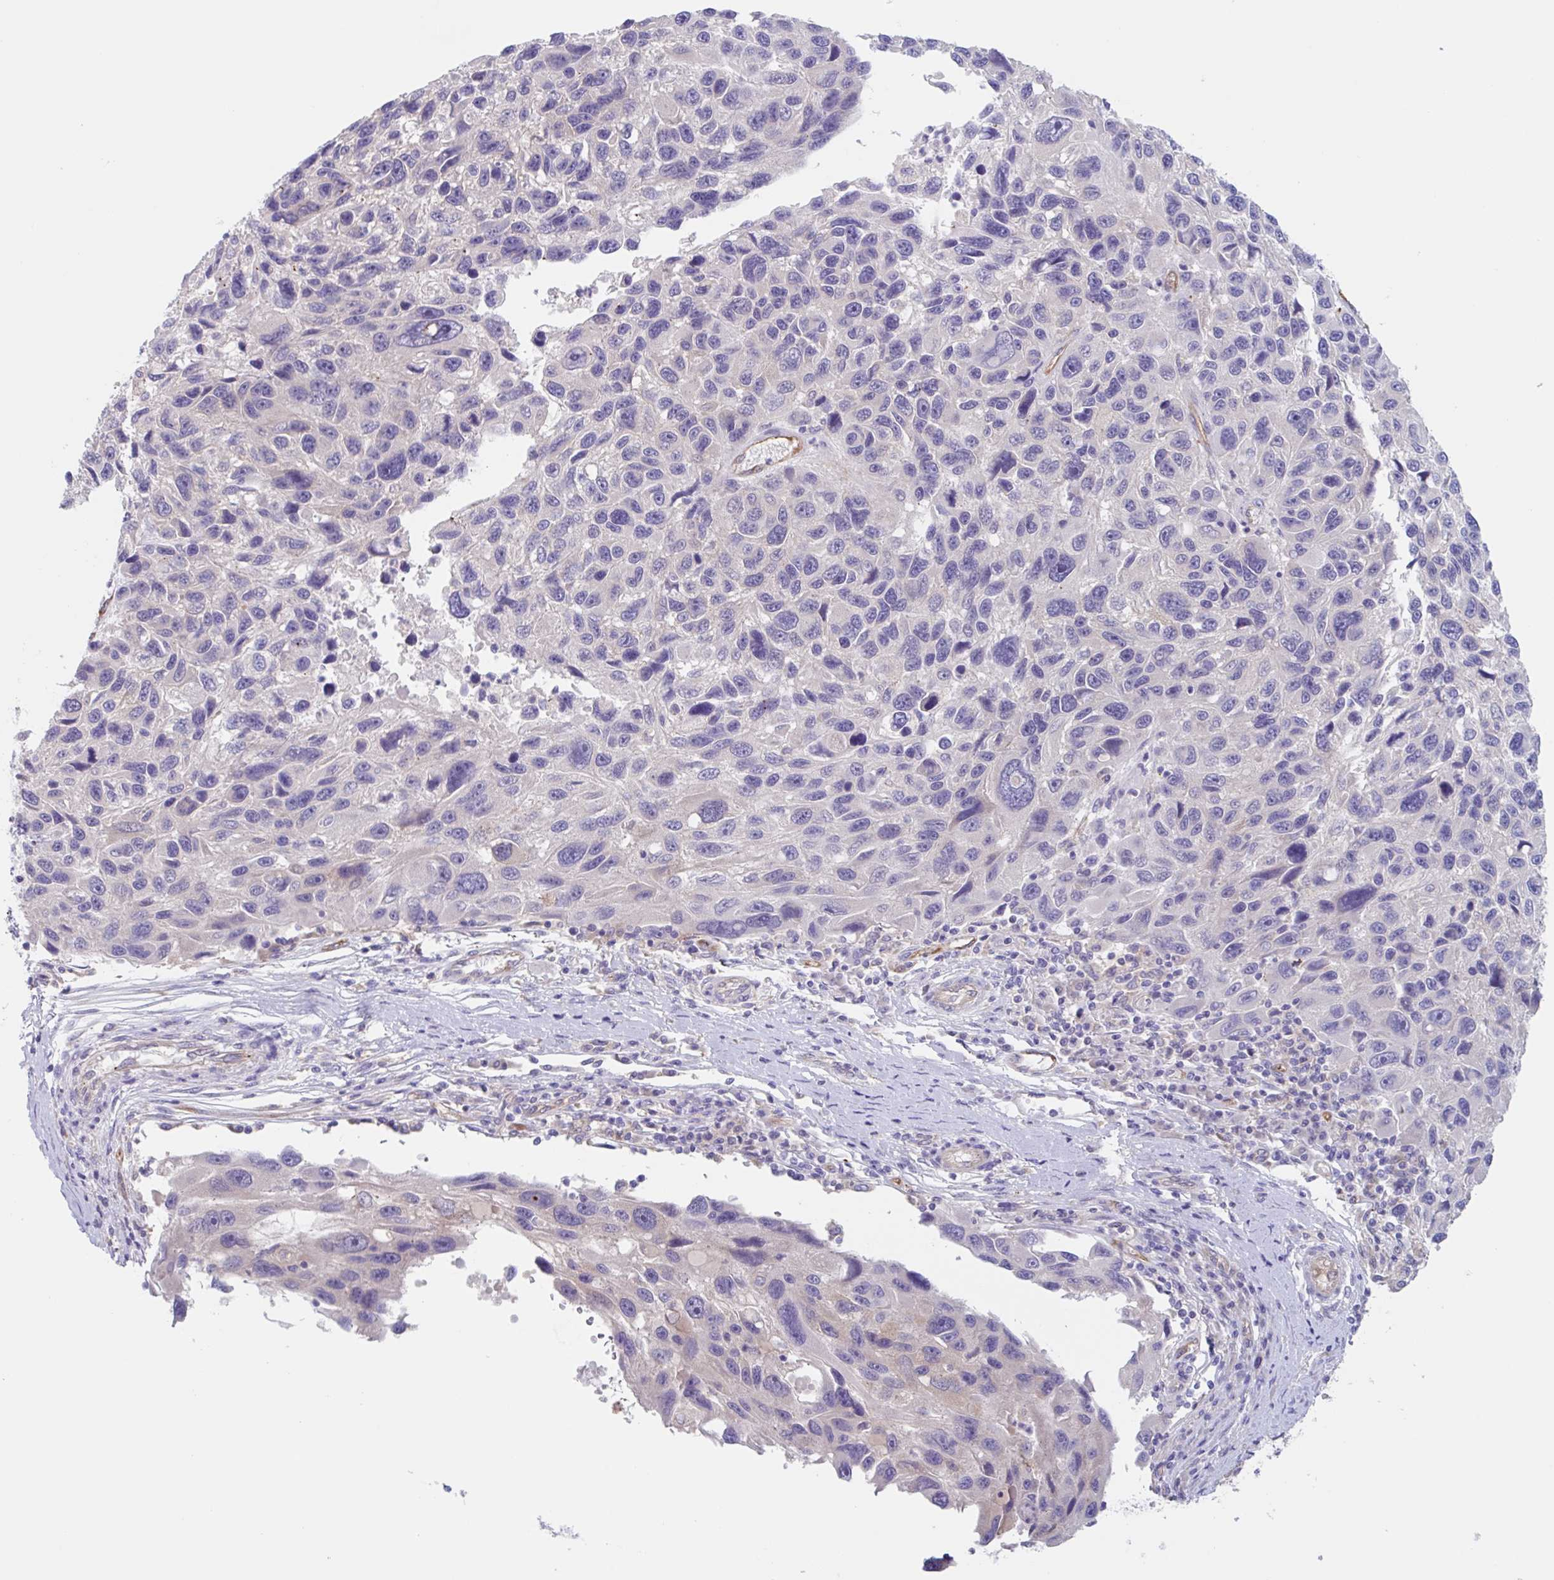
{"staining": {"intensity": "negative", "quantity": "none", "location": "none"}, "tissue": "melanoma", "cell_type": "Tumor cells", "image_type": "cancer", "snomed": [{"axis": "morphology", "description": "Malignant melanoma, NOS"}, {"axis": "topography", "description": "Skin"}], "caption": "Tumor cells are negative for protein expression in human malignant melanoma.", "gene": "EHD4", "patient": {"sex": "male", "age": 53}}